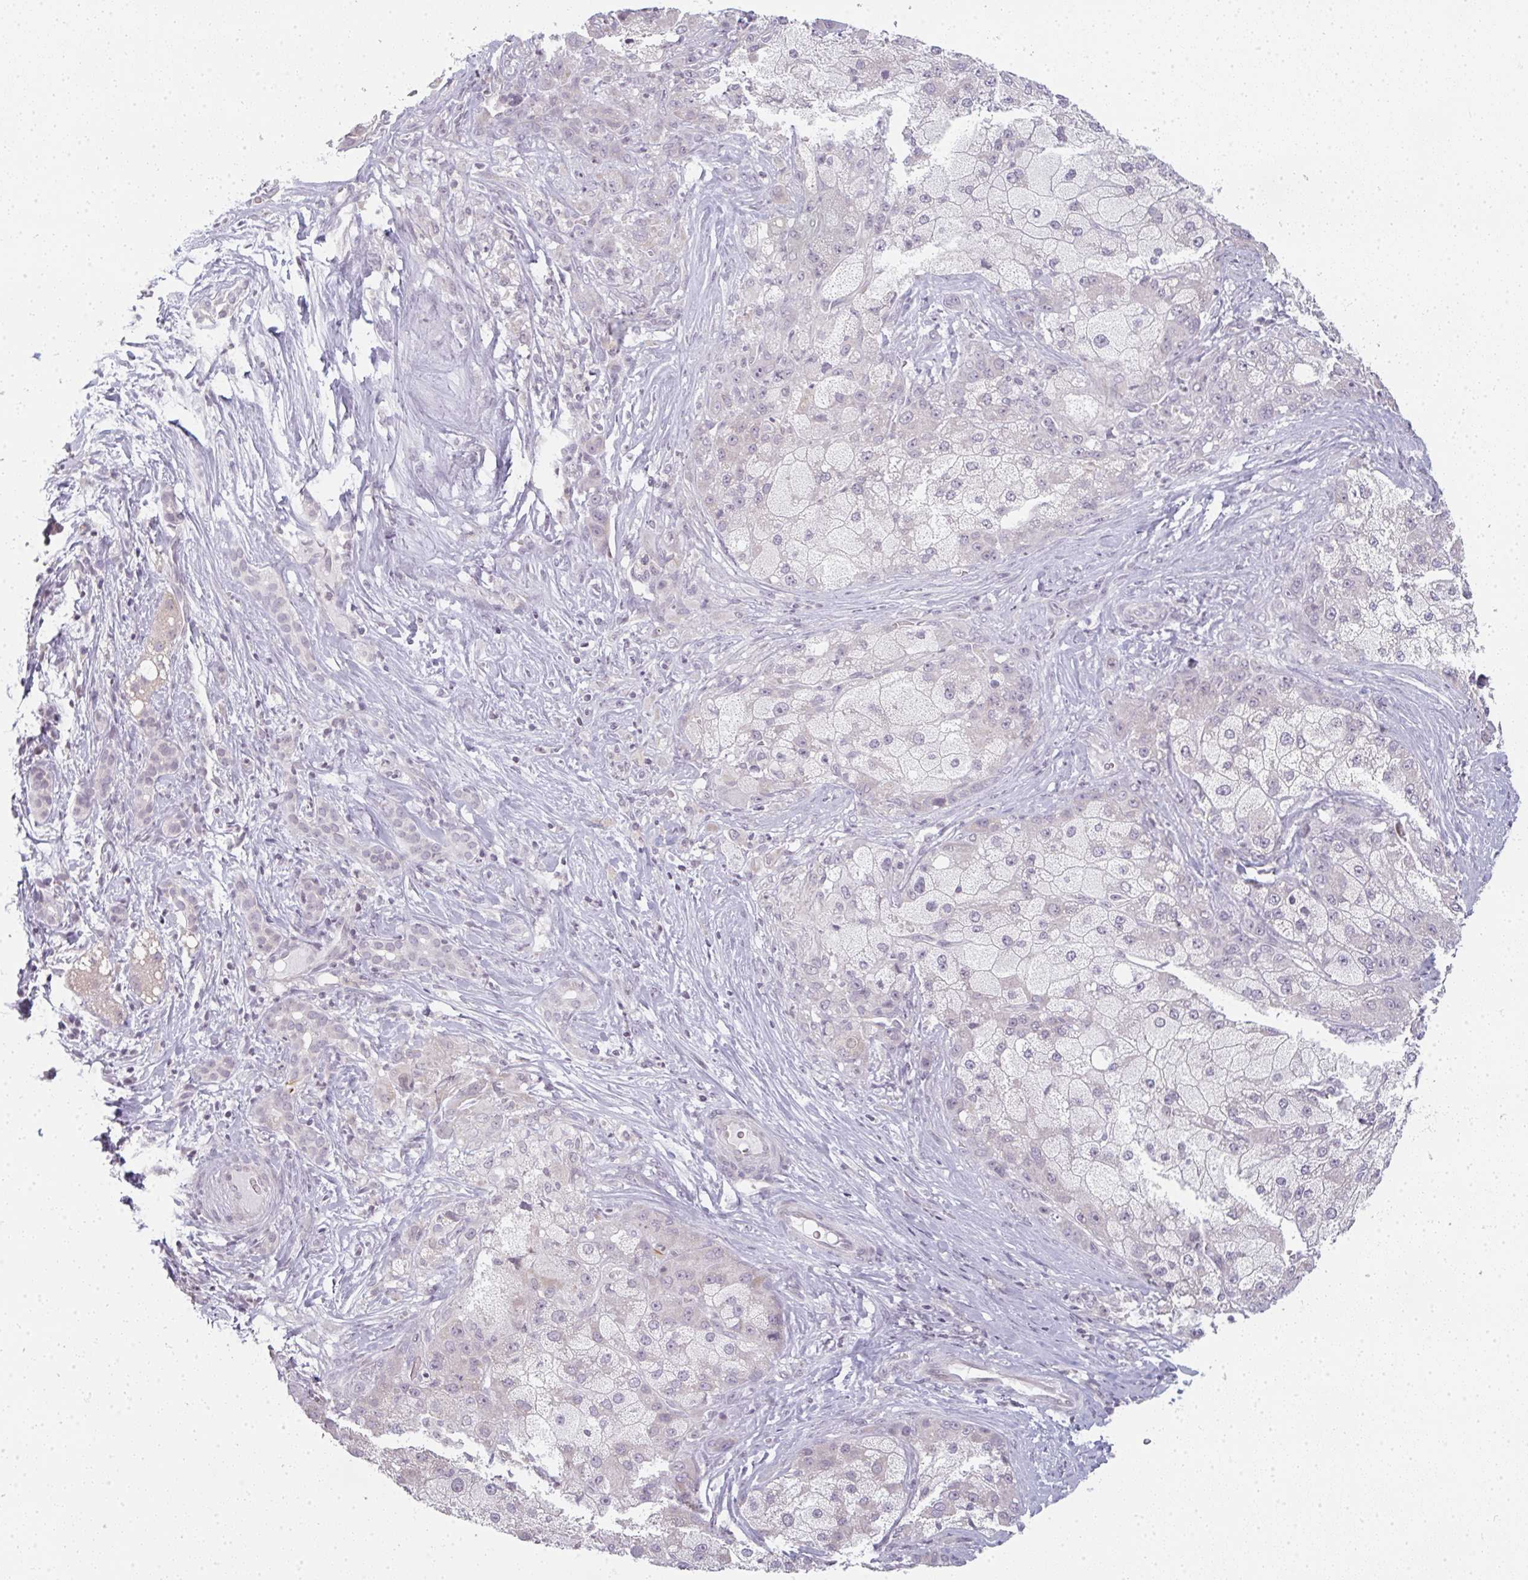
{"staining": {"intensity": "negative", "quantity": "none", "location": "none"}, "tissue": "liver cancer", "cell_type": "Tumor cells", "image_type": "cancer", "snomed": [{"axis": "morphology", "description": "Carcinoma, Hepatocellular, NOS"}, {"axis": "topography", "description": "Liver"}], "caption": "Tumor cells show no significant protein positivity in liver cancer (hepatocellular carcinoma).", "gene": "RBBP6", "patient": {"sex": "male", "age": 67}}